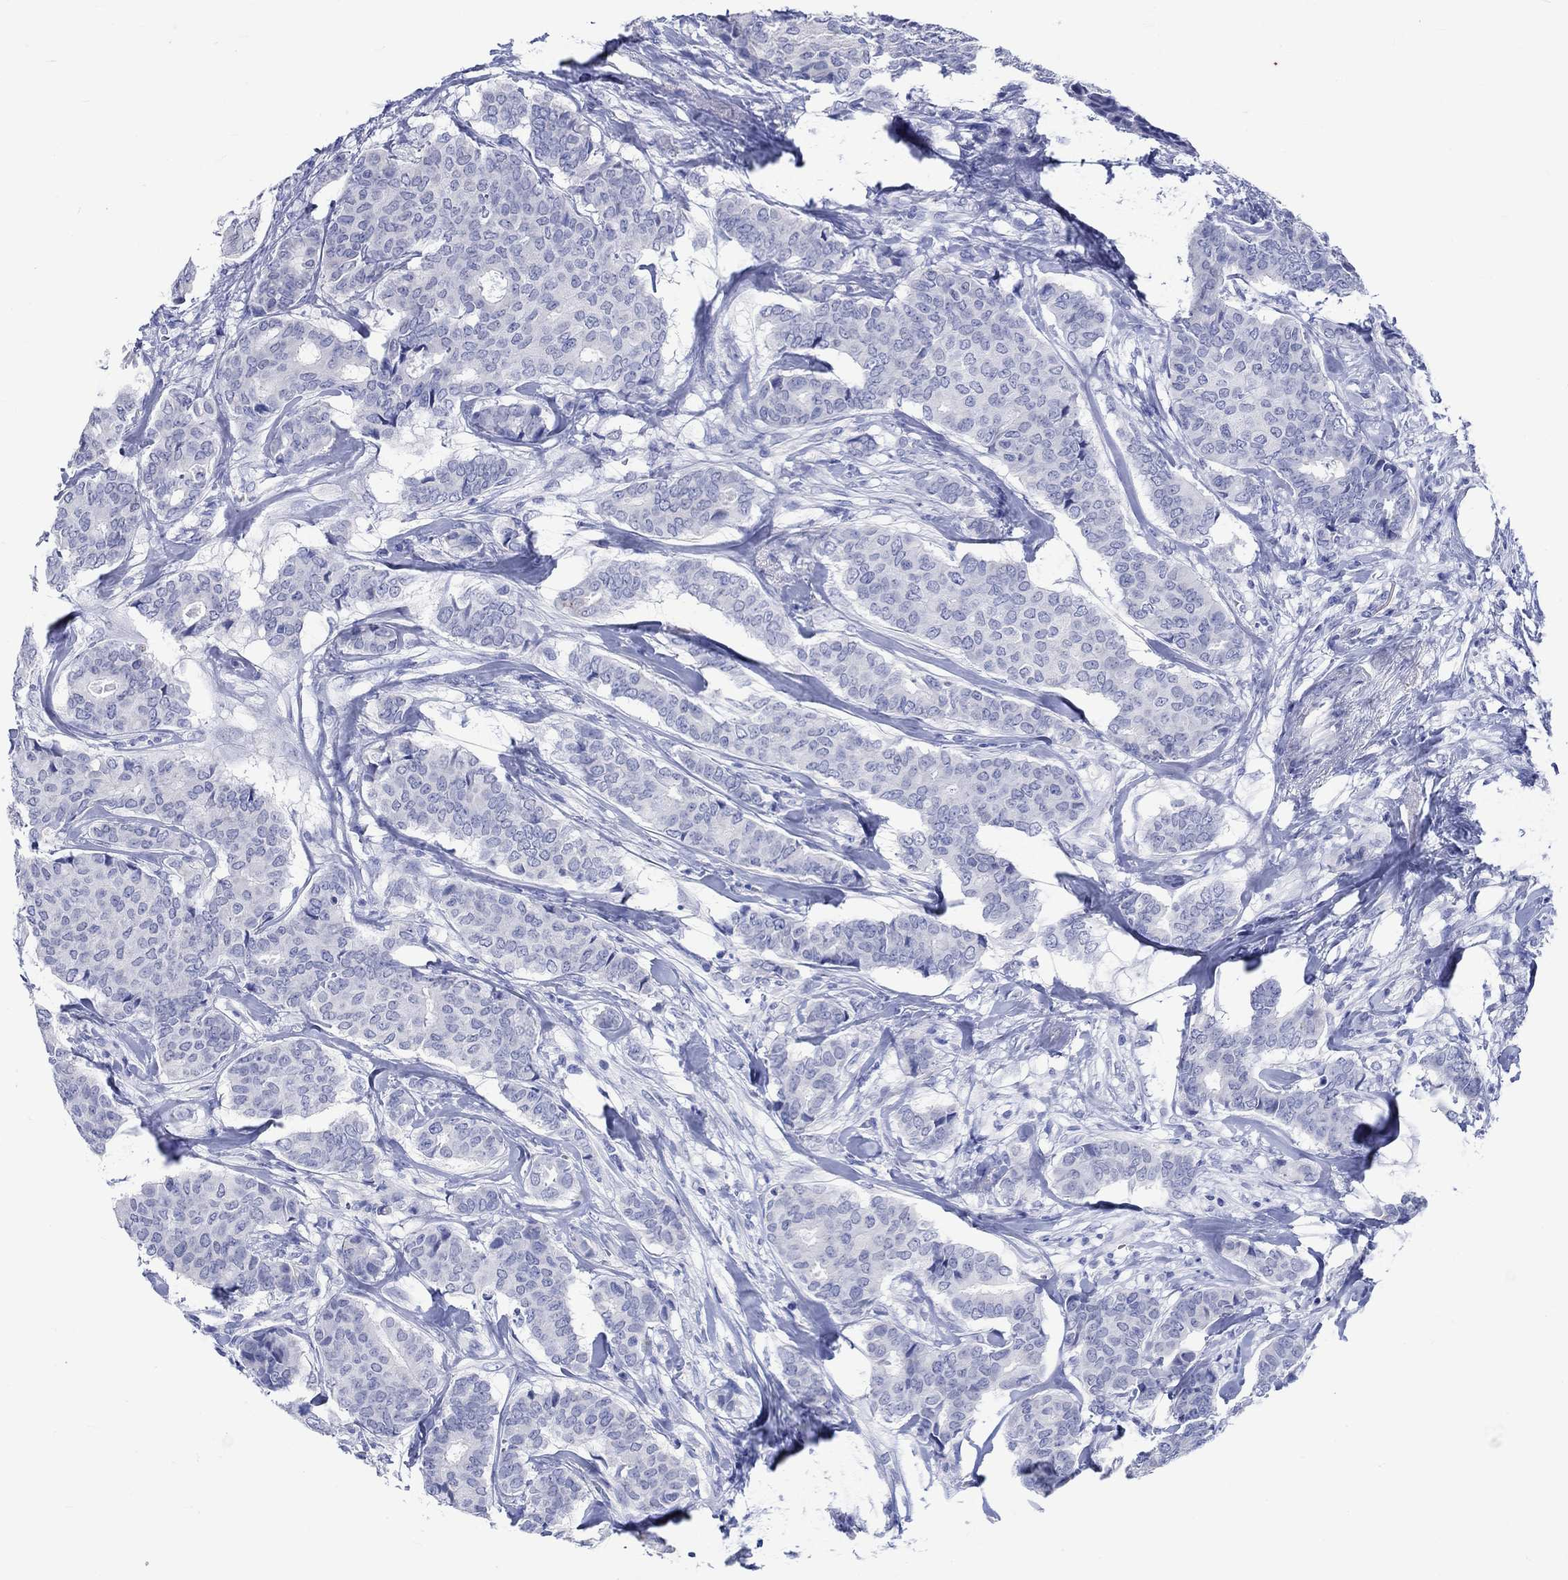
{"staining": {"intensity": "negative", "quantity": "none", "location": "none"}, "tissue": "breast cancer", "cell_type": "Tumor cells", "image_type": "cancer", "snomed": [{"axis": "morphology", "description": "Duct carcinoma"}, {"axis": "topography", "description": "Breast"}], "caption": "Human breast invasive ductal carcinoma stained for a protein using immunohistochemistry (IHC) reveals no positivity in tumor cells.", "gene": "KLHL33", "patient": {"sex": "female", "age": 75}}